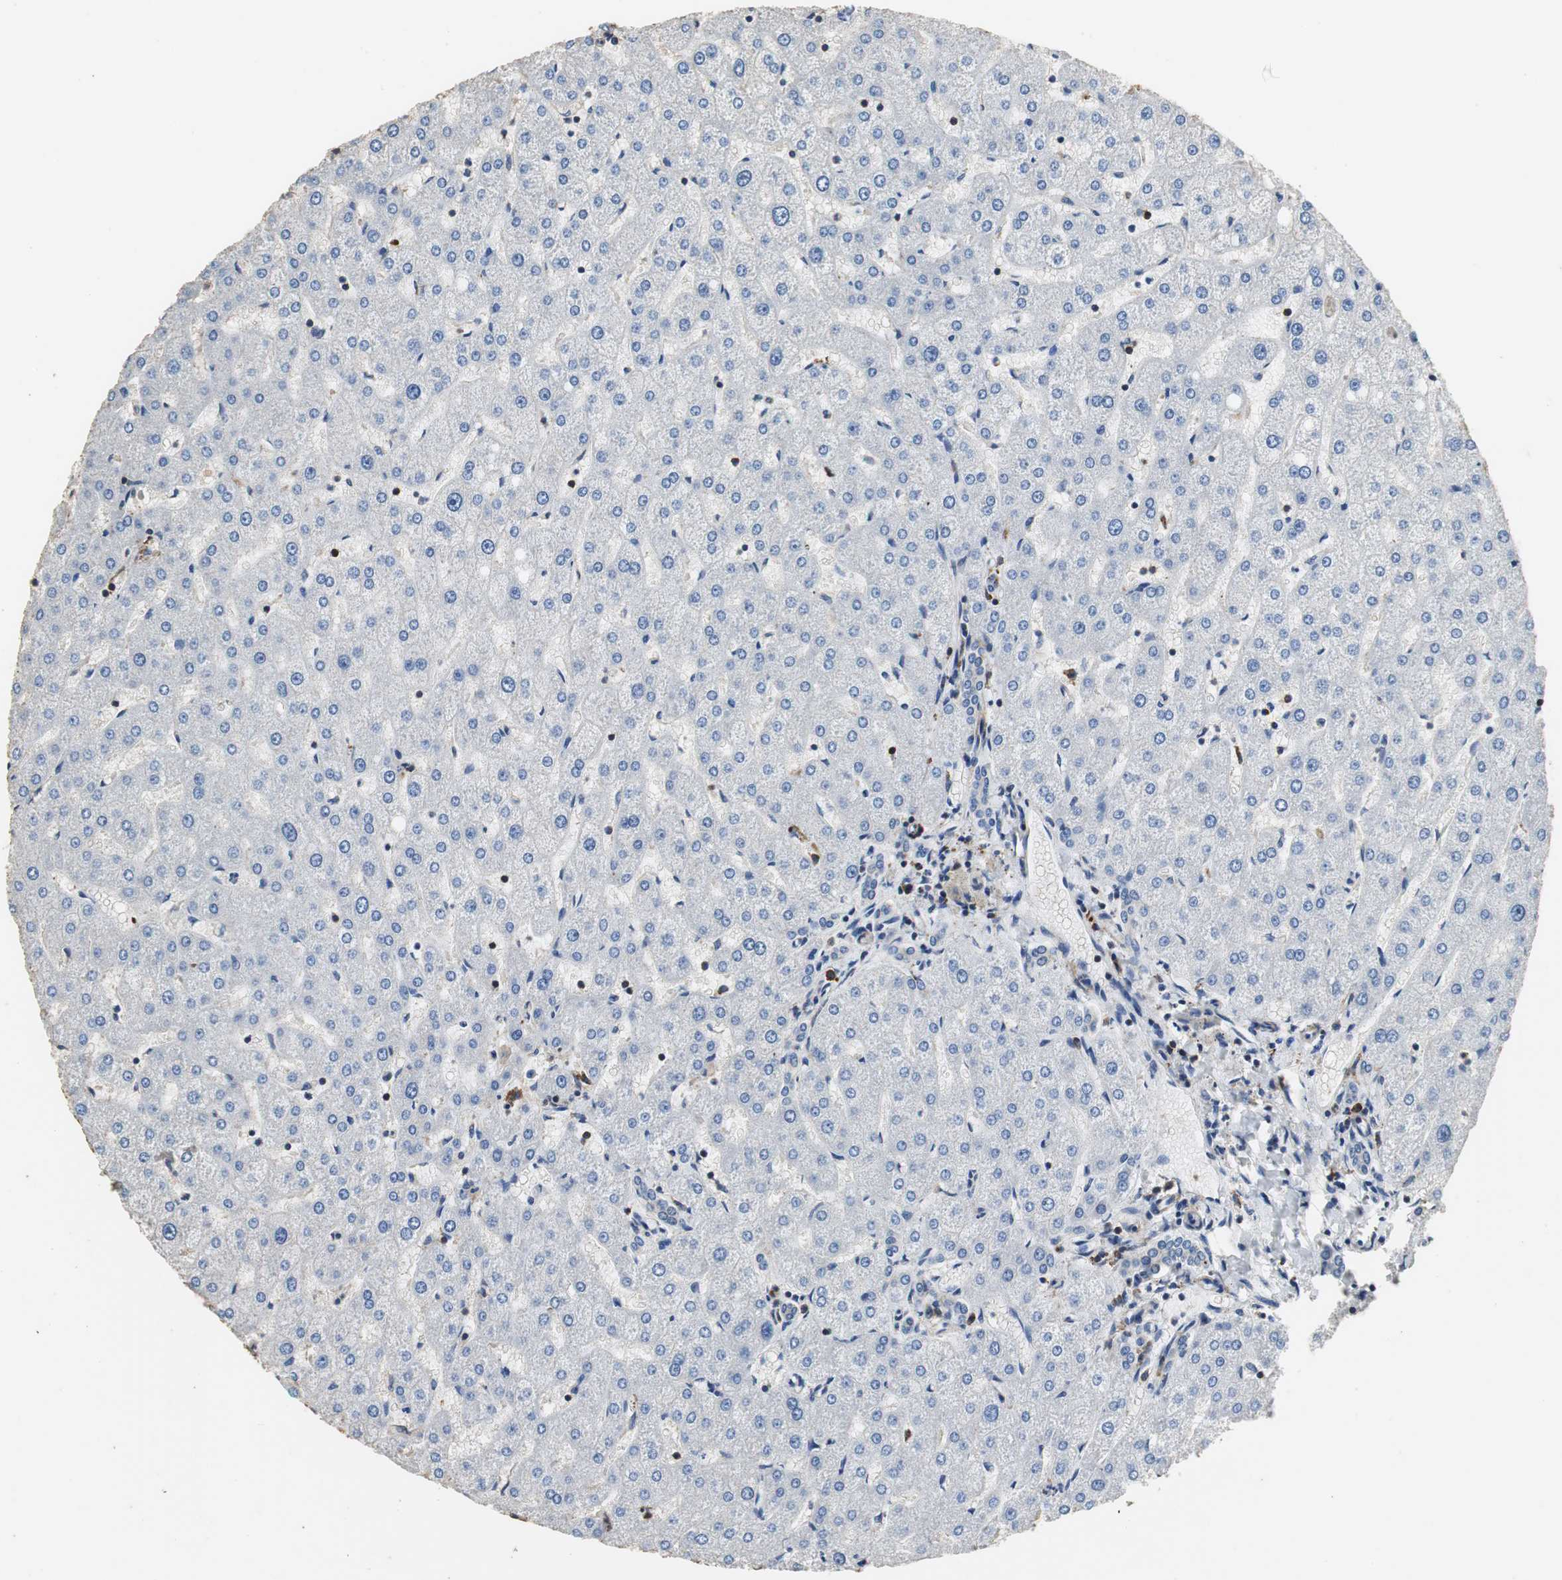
{"staining": {"intensity": "negative", "quantity": "none", "location": "none"}, "tissue": "liver", "cell_type": "Cholangiocytes", "image_type": "normal", "snomed": [{"axis": "morphology", "description": "Normal tissue, NOS"}, {"axis": "topography", "description": "Liver"}], "caption": "A high-resolution photomicrograph shows immunohistochemistry staining of benign liver, which displays no significant positivity in cholangiocytes. Nuclei are stained in blue.", "gene": "PRKRA", "patient": {"sex": "male", "age": 67}}